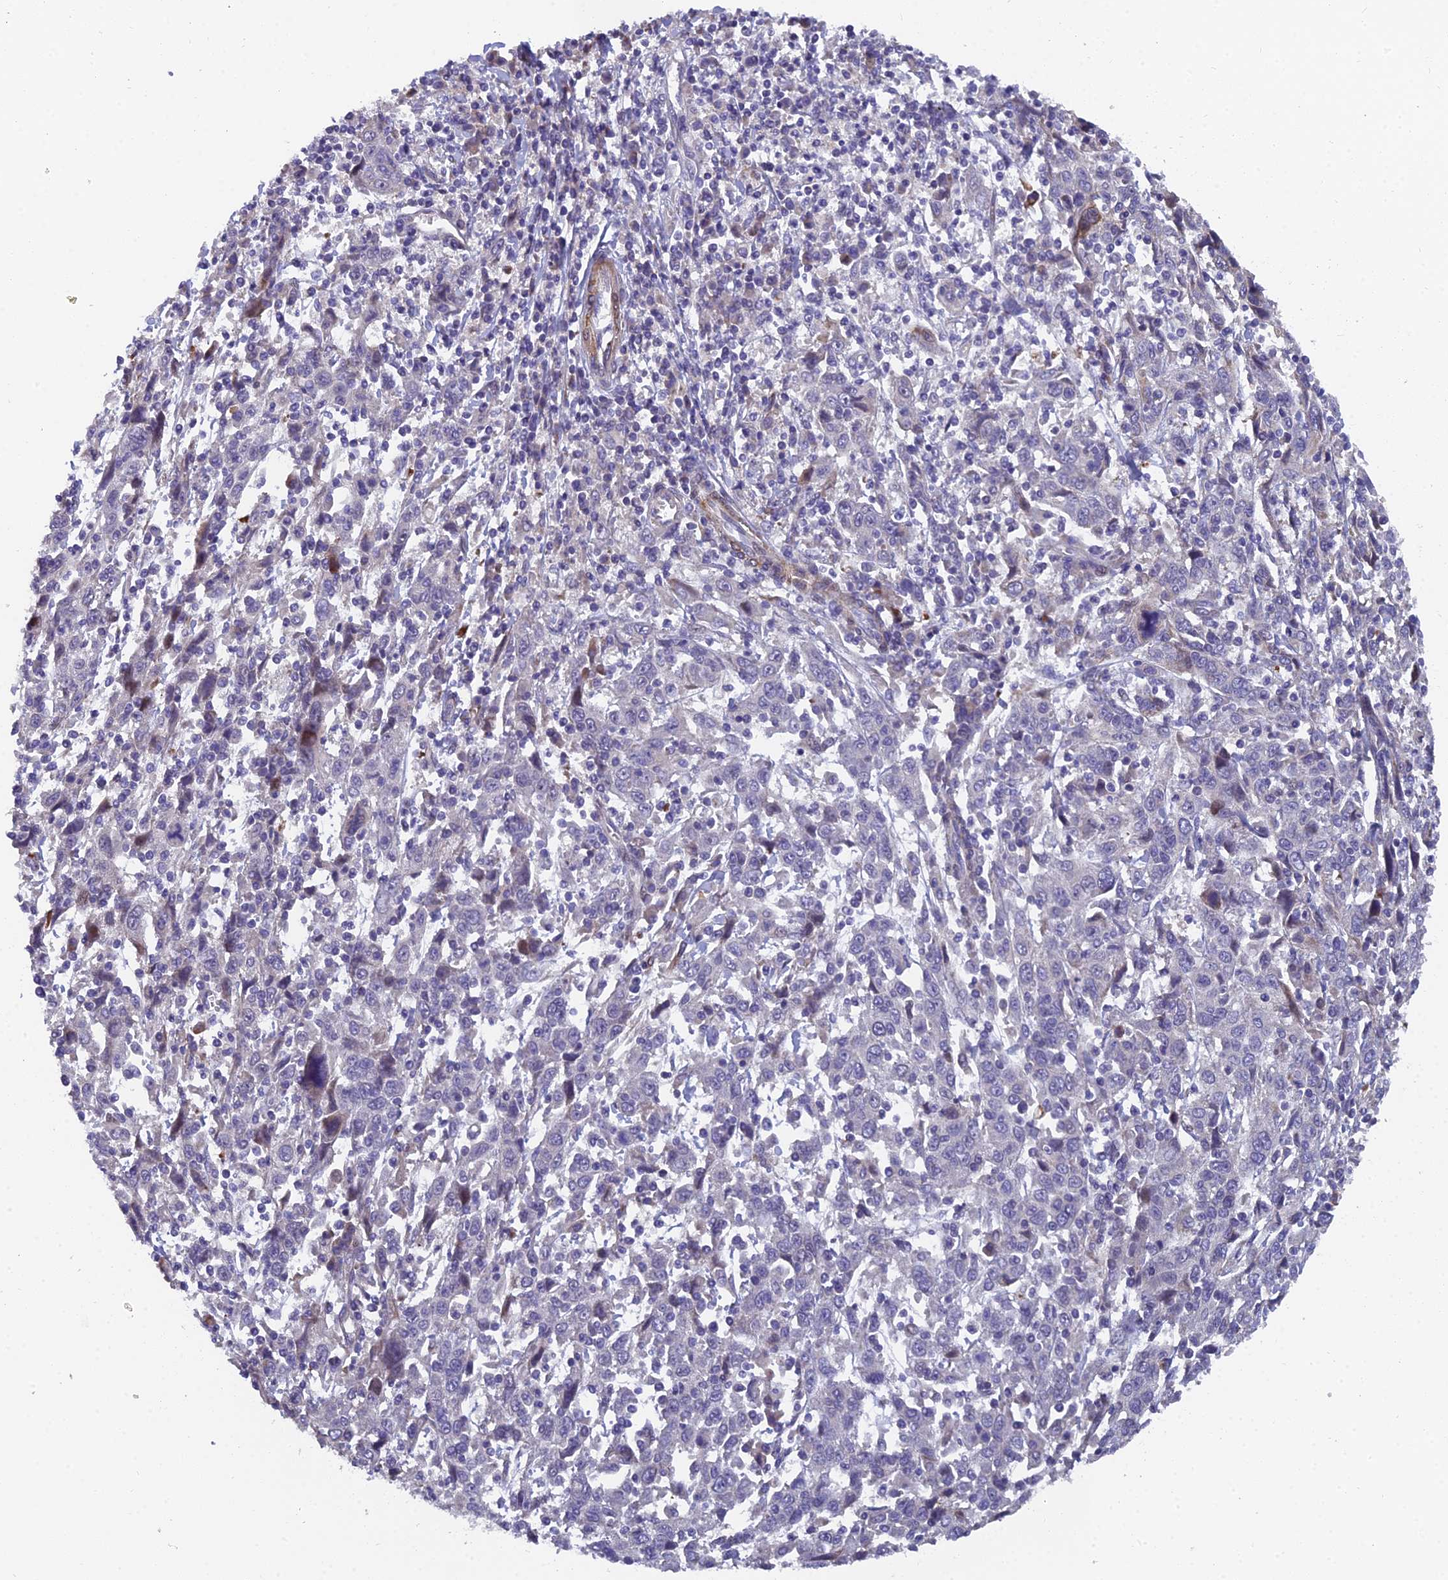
{"staining": {"intensity": "negative", "quantity": "none", "location": "none"}, "tissue": "cervical cancer", "cell_type": "Tumor cells", "image_type": "cancer", "snomed": [{"axis": "morphology", "description": "Squamous cell carcinoma, NOS"}, {"axis": "topography", "description": "Cervix"}], "caption": "This image is of cervical cancer (squamous cell carcinoma) stained with immunohistochemistry (IHC) to label a protein in brown with the nuclei are counter-stained blue. There is no positivity in tumor cells.", "gene": "RAB28", "patient": {"sex": "female", "age": 46}}